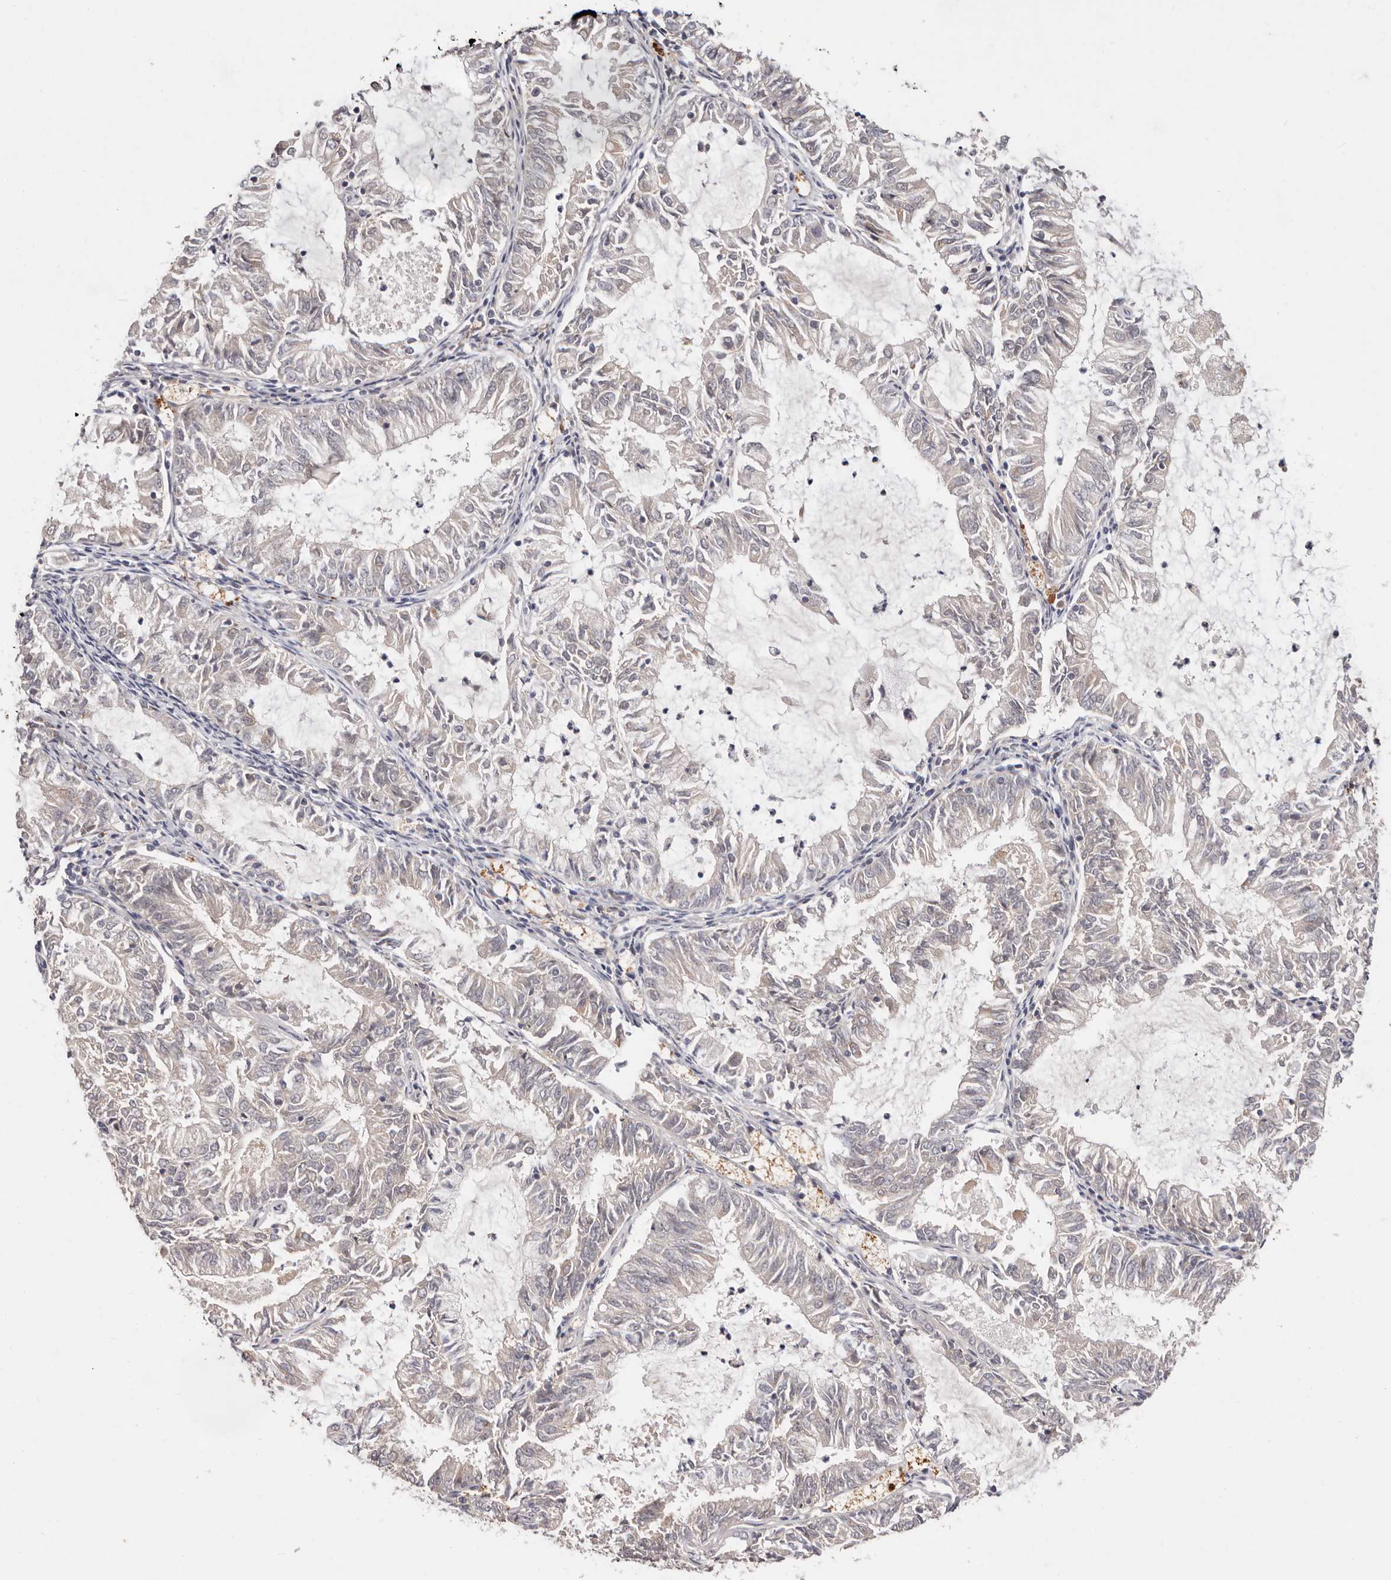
{"staining": {"intensity": "negative", "quantity": "none", "location": "none"}, "tissue": "endometrial cancer", "cell_type": "Tumor cells", "image_type": "cancer", "snomed": [{"axis": "morphology", "description": "Adenocarcinoma, NOS"}, {"axis": "topography", "description": "Endometrium"}], "caption": "This is an immunohistochemistry photomicrograph of endometrial cancer (adenocarcinoma). There is no positivity in tumor cells.", "gene": "THBS3", "patient": {"sex": "female", "age": 57}}